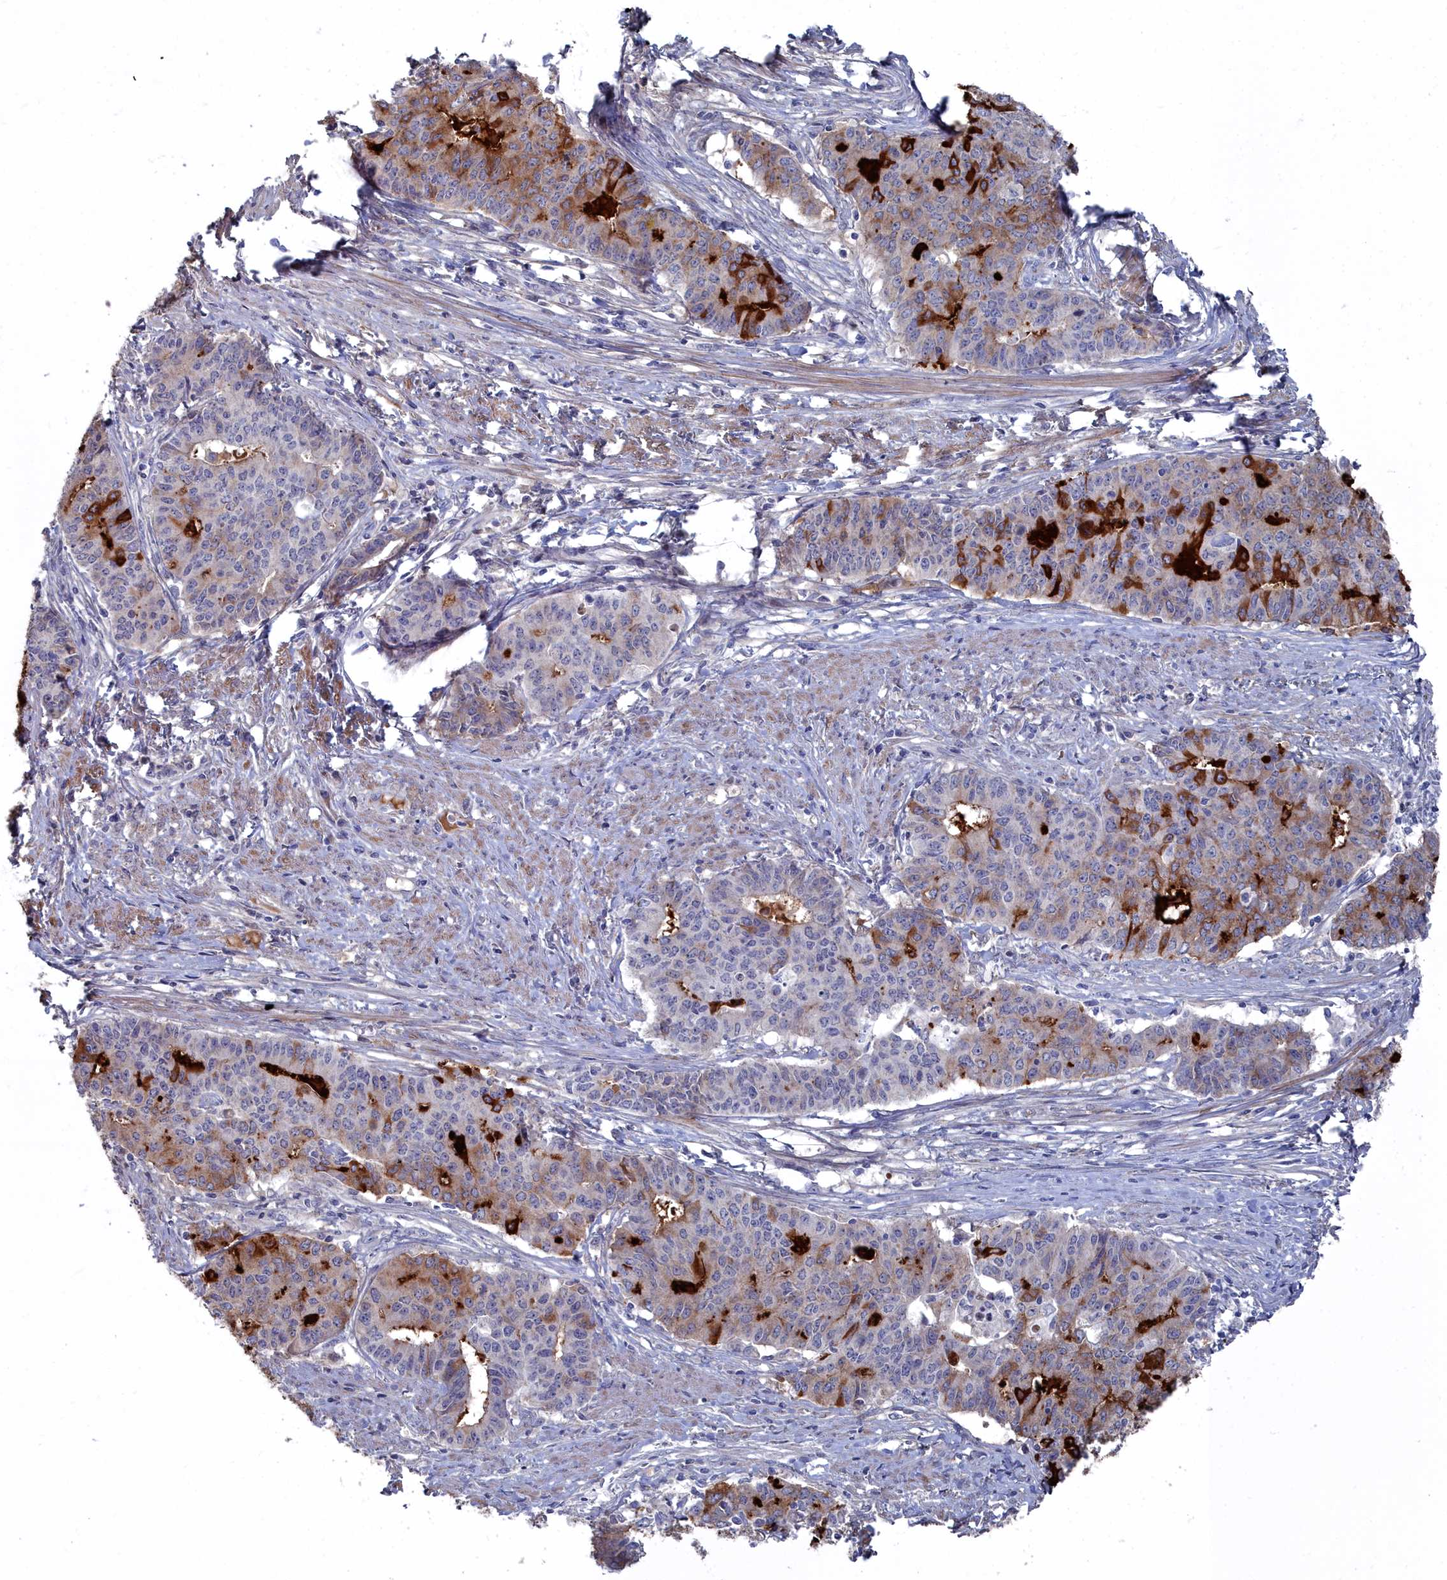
{"staining": {"intensity": "moderate", "quantity": "25%-75%", "location": "cytoplasmic/membranous"}, "tissue": "endometrial cancer", "cell_type": "Tumor cells", "image_type": "cancer", "snomed": [{"axis": "morphology", "description": "Adenocarcinoma, NOS"}, {"axis": "topography", "description": "Endometrium"}], "caption": "Adenocarcinoma (endometrial) was stained to show a protein in brown. There is medium levels of moderate cytoplasmic/membranous staining in approximately 25%-75% of tumor cells.", "gene": "SHISAL2A", "patient": {"sex": "female", "age": 59}}